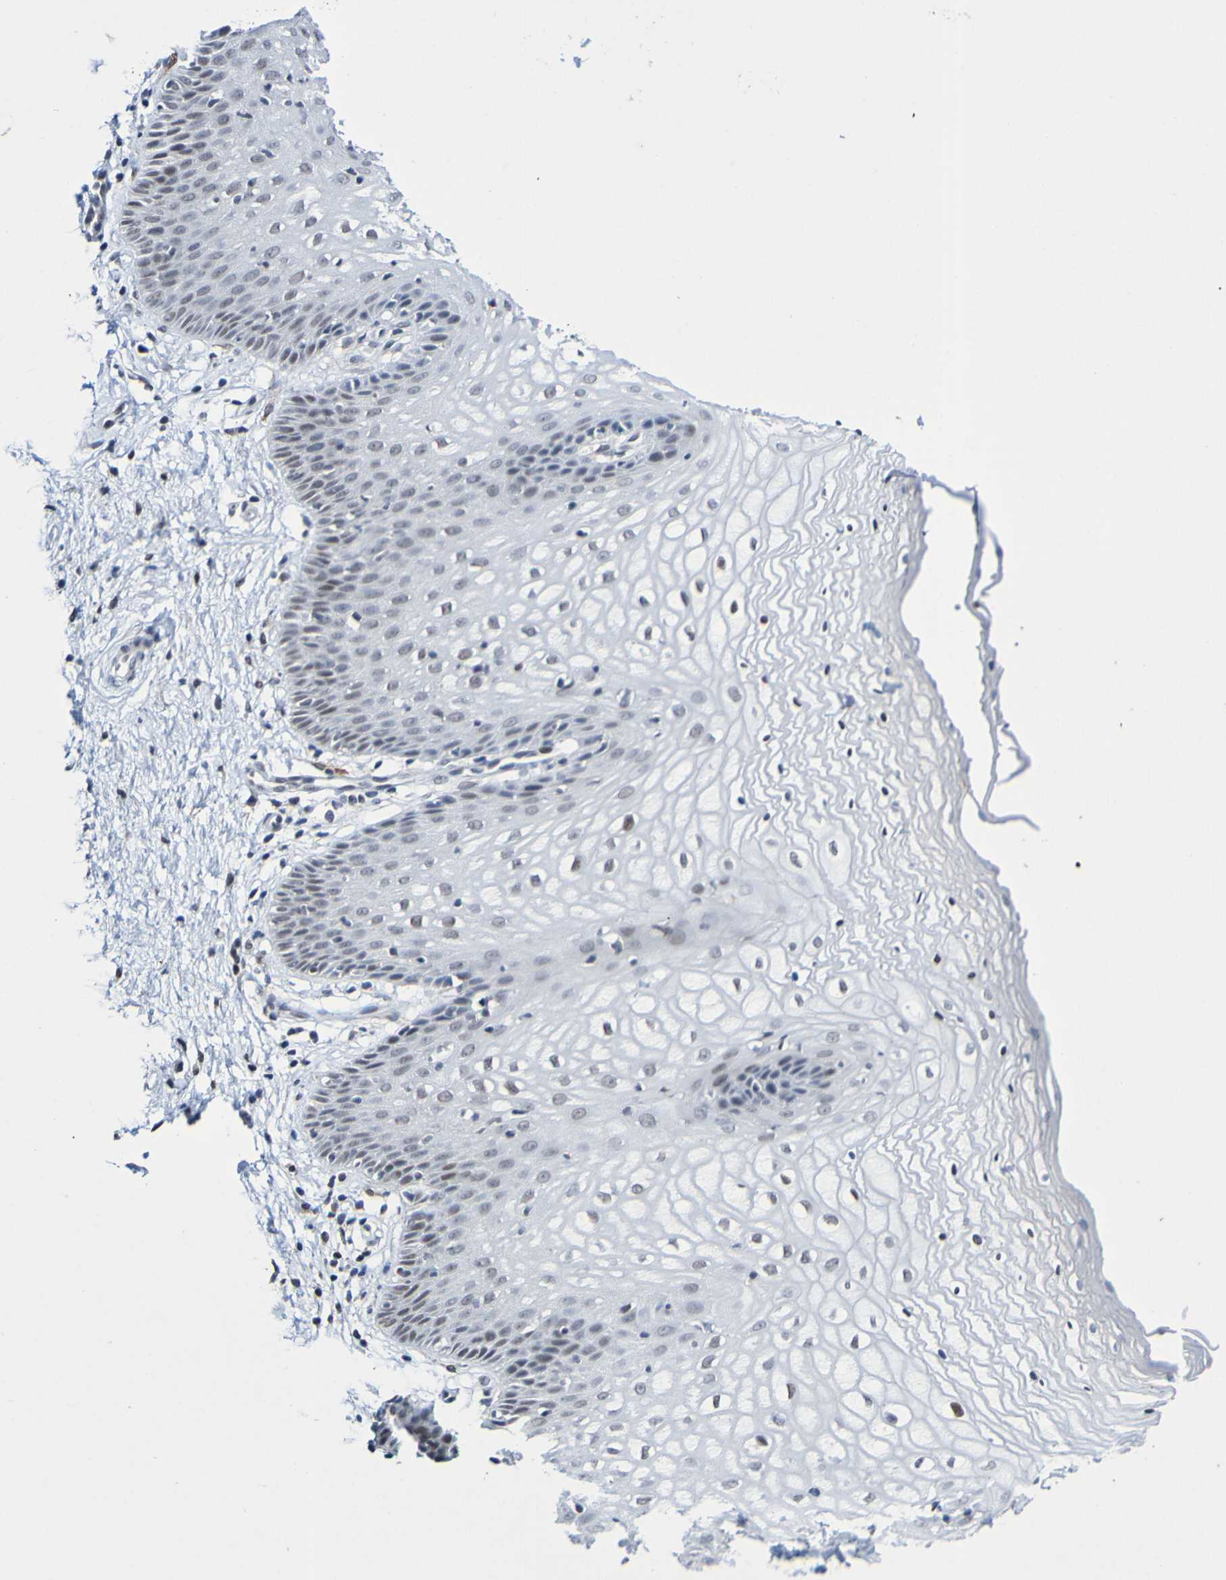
{"staining": {"intensity": "weak", "quantity": "<25%", "location": "nuclear"}, "tissue": "vagina", "cell_type": "Squamous epithelial cells", "image_type": "normal", "snomed": [{"axis": "morphology", "description": "Normal tissue, NOS"}, {"axis": "topography", "description": "Vagina"}], "caption": "Squamous epithelial cells show no significant protein positivity in unremarkable vagina. (Brightfield microscopy of DAB (3,3'-diaminobenzidine) IHC at high magnification).", "gene": "PCGF1", "patient": {"sex": "female", "age": 34}}